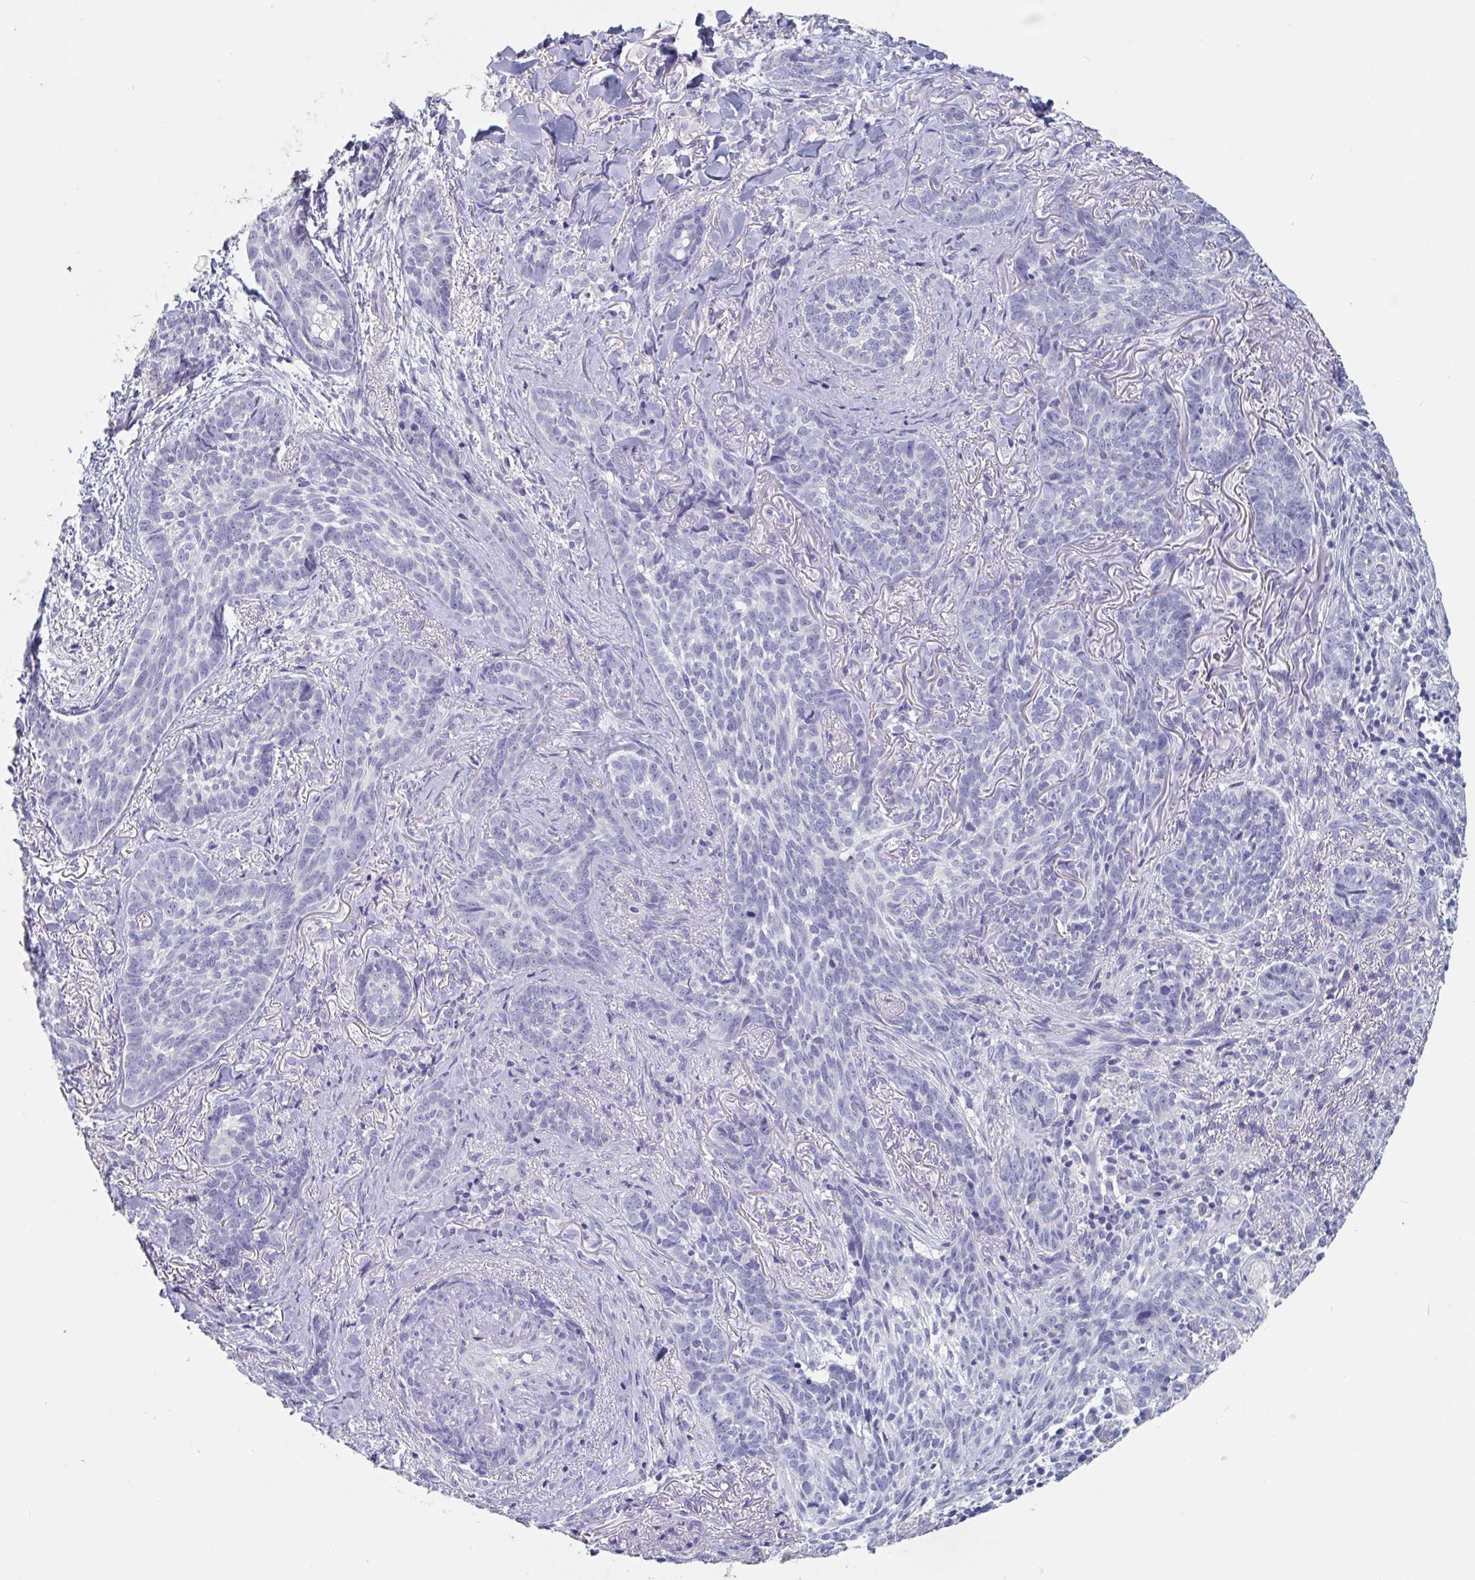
{"staining": {"intensity": "negative", "quantity": "none", "location": "none"}, "tissue": "skin cancer", "cell_type": "Tumor cells", "image_type": "cancer", "snomed": [{"axis": "morphology", "description": "Basal cell carcinoma"}, {"axis": "topography", "description": "Skin"}, {"axis": "topography", "description": "Skin of face"}], "caption": "A micrograph of human skin cancer (basal cell carcinoma) is negative for staining in tumor cells.", "gene": "ABHD16A", "patient": {"sex": "male", "age": 88}}